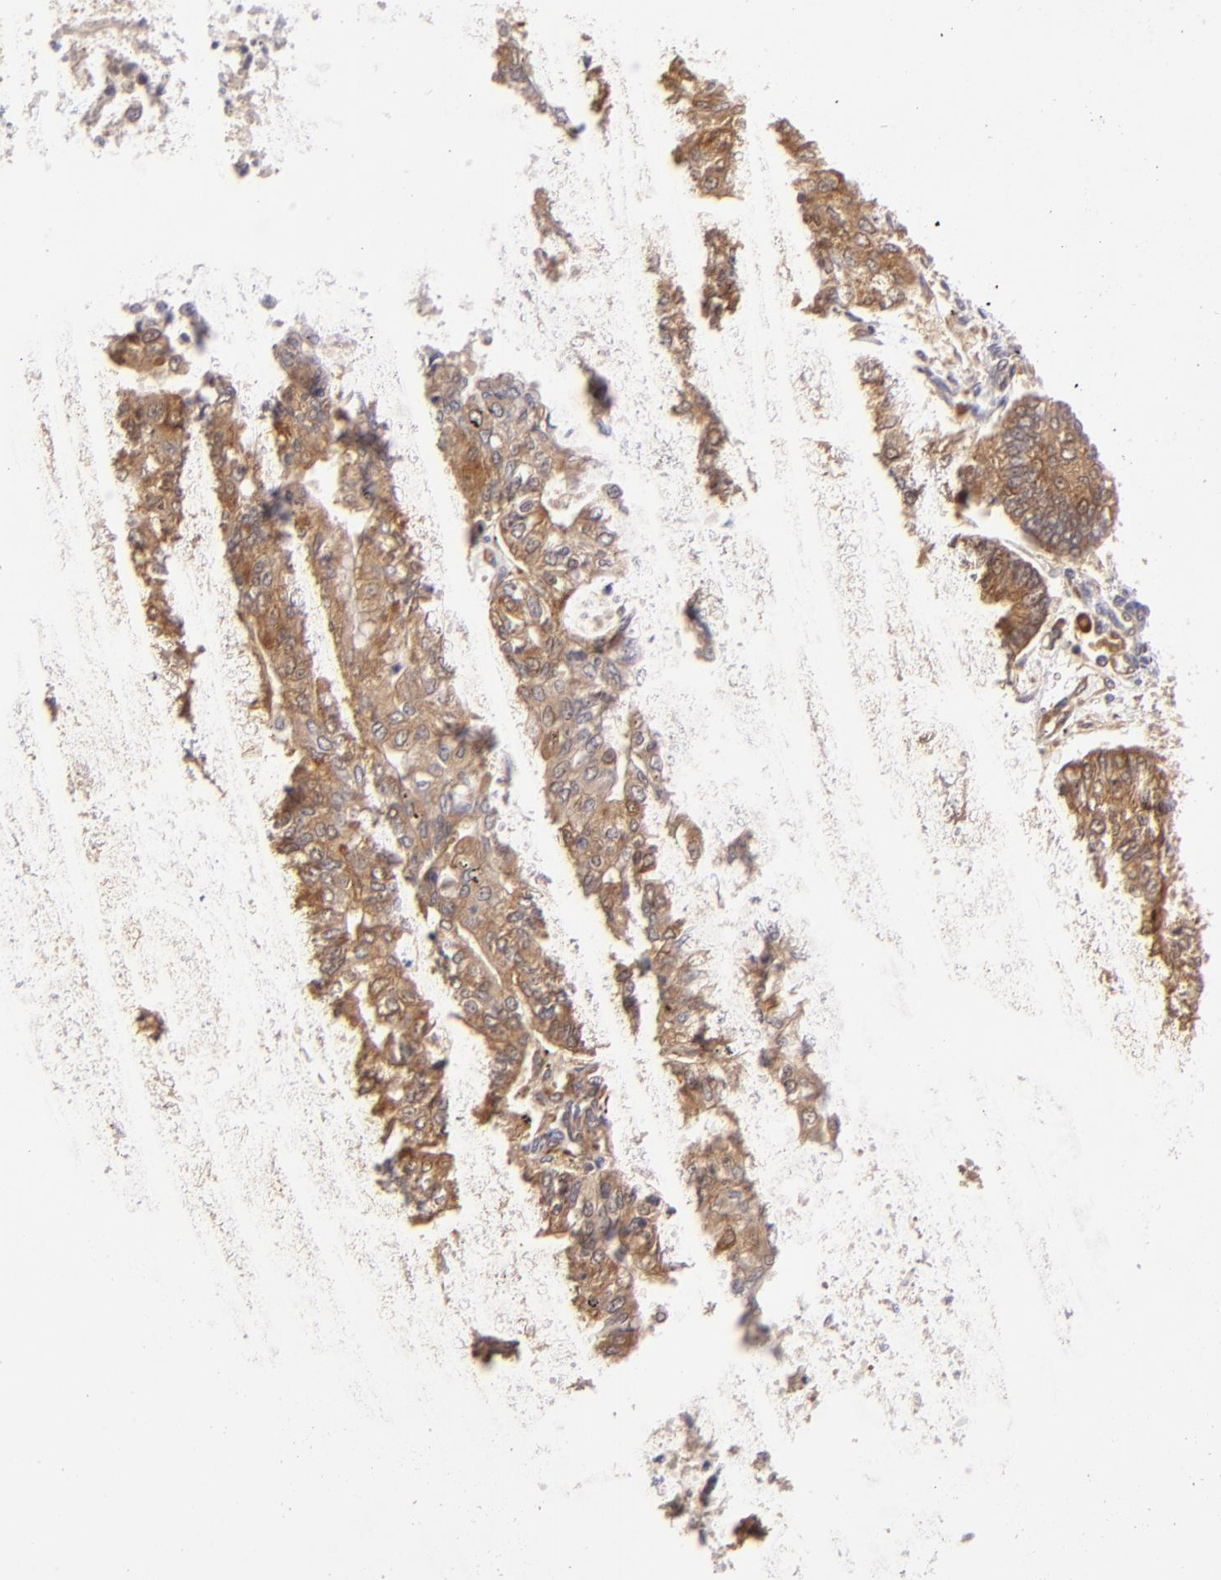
{"staining": {"intensity": "moderate", "quantity": ">75%", "location": "cytoplasmic/membranous"}, "tissue": "endometrial cancer", "cell_type": "Tumor cells", "image_type": "cancer", "snomed": [{"axis": "morphology", "description": "Adenocarcinoma, NOS"}, {"axis": "topography", "description": "Endometrium"}], "caption": "Immunohistochemical staining of human endometrial cancer (adenocarcinoma) reveals medium levels of moderate cytoplasmic/membranous protein positivity in about >75% of tumor cells.", "gene": "MAPK3", "patient": {"sex": "female", "age": 59}}